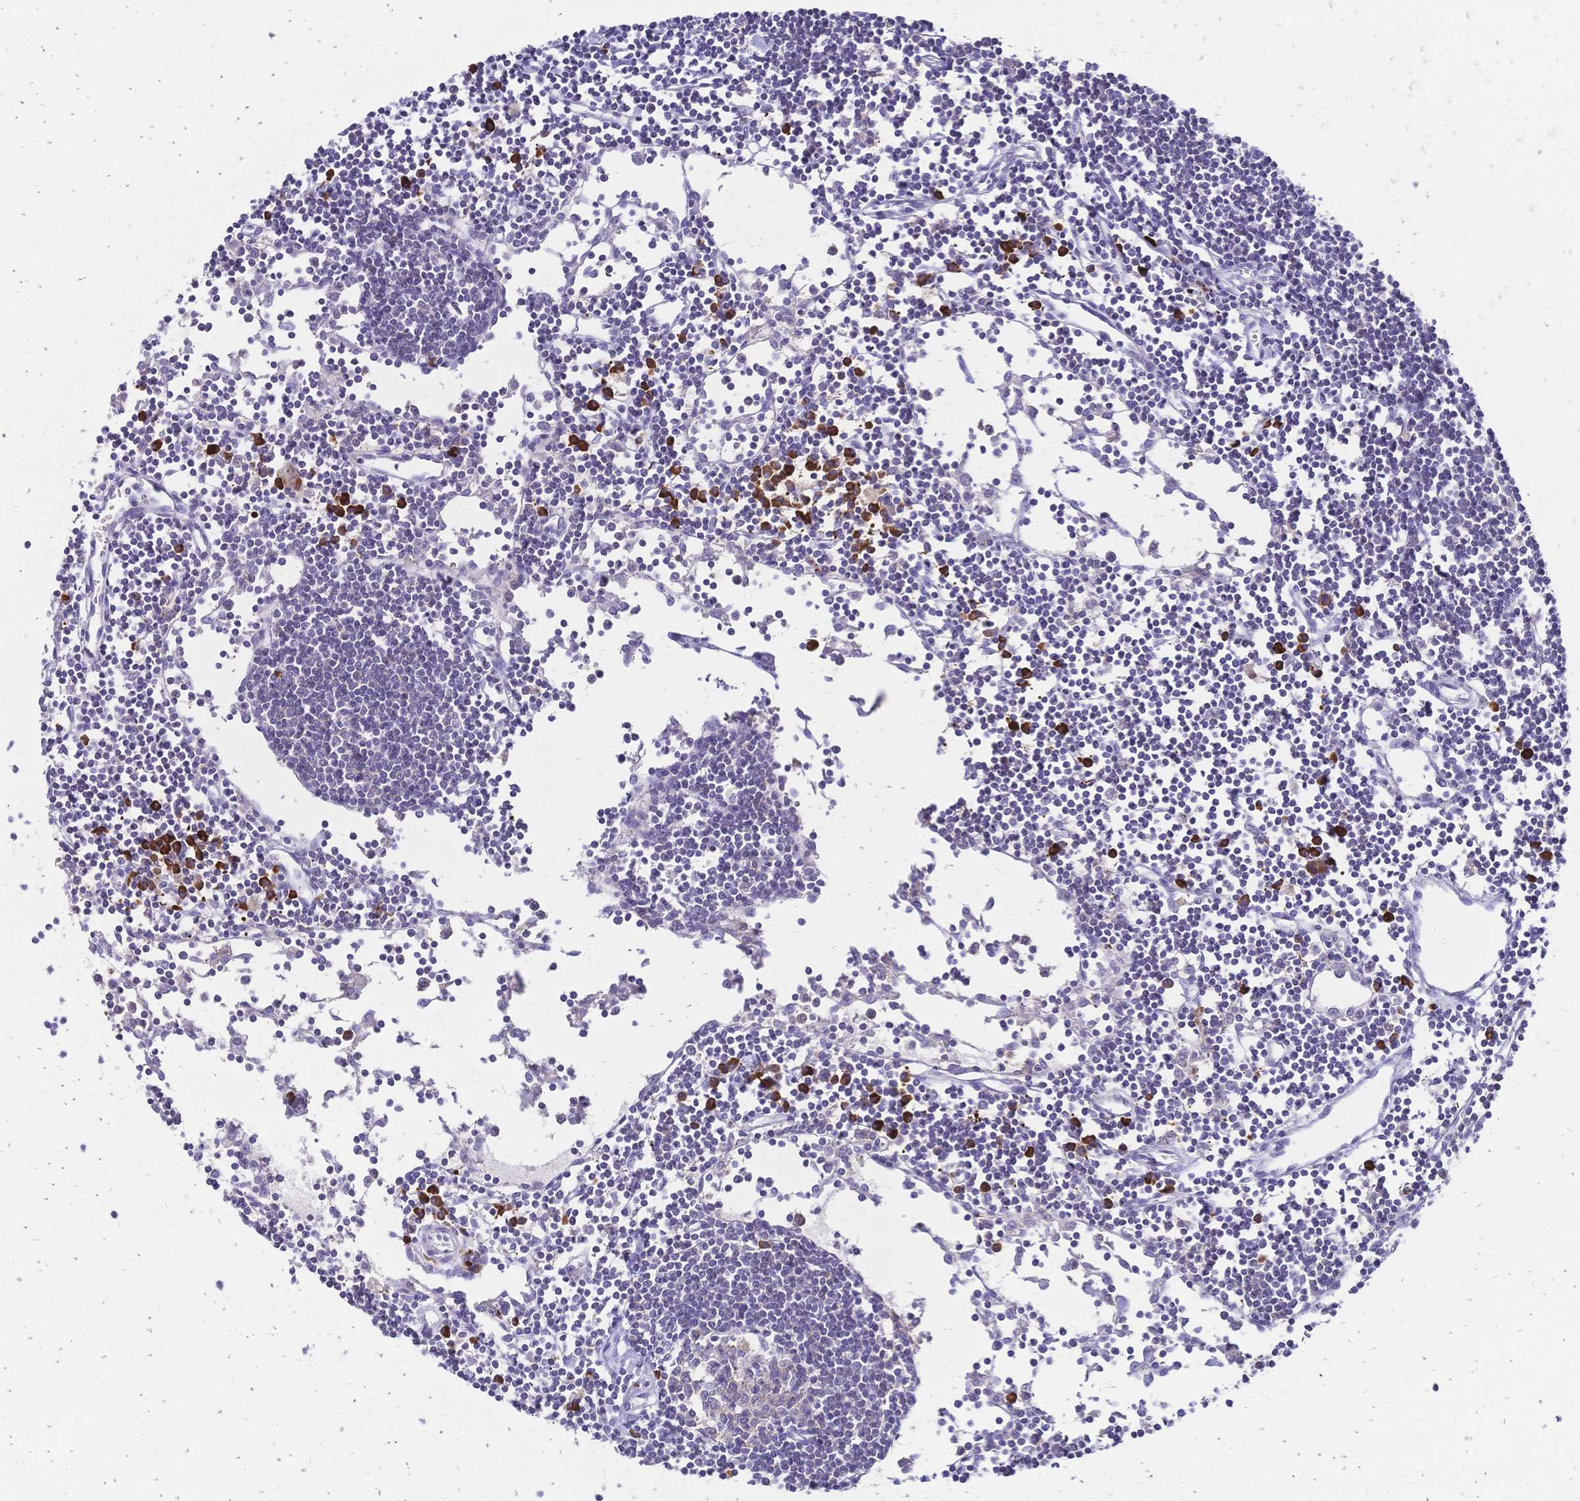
{"staining": {"intensity": "strong", "quantity": "<25%", "location": "cytoplasmic/membranous"}, "tissue": "lymph node", "cell_type": "Germinal center cells", "image_type": "normal", "snomed": [{"axis": "morphology", "description": "Normal tissue, NOS"}, {"axis": "topography", "description": "Lymph node"}], "caption": "This image displays immunohistochemistry (IHC) staining of benign lymph node, with medium strong cytoplasmic/membranous staining in about <25% of germinal center cells.", "gene": "IL2RA", "patient": {"sex": "female", "age": 65}}